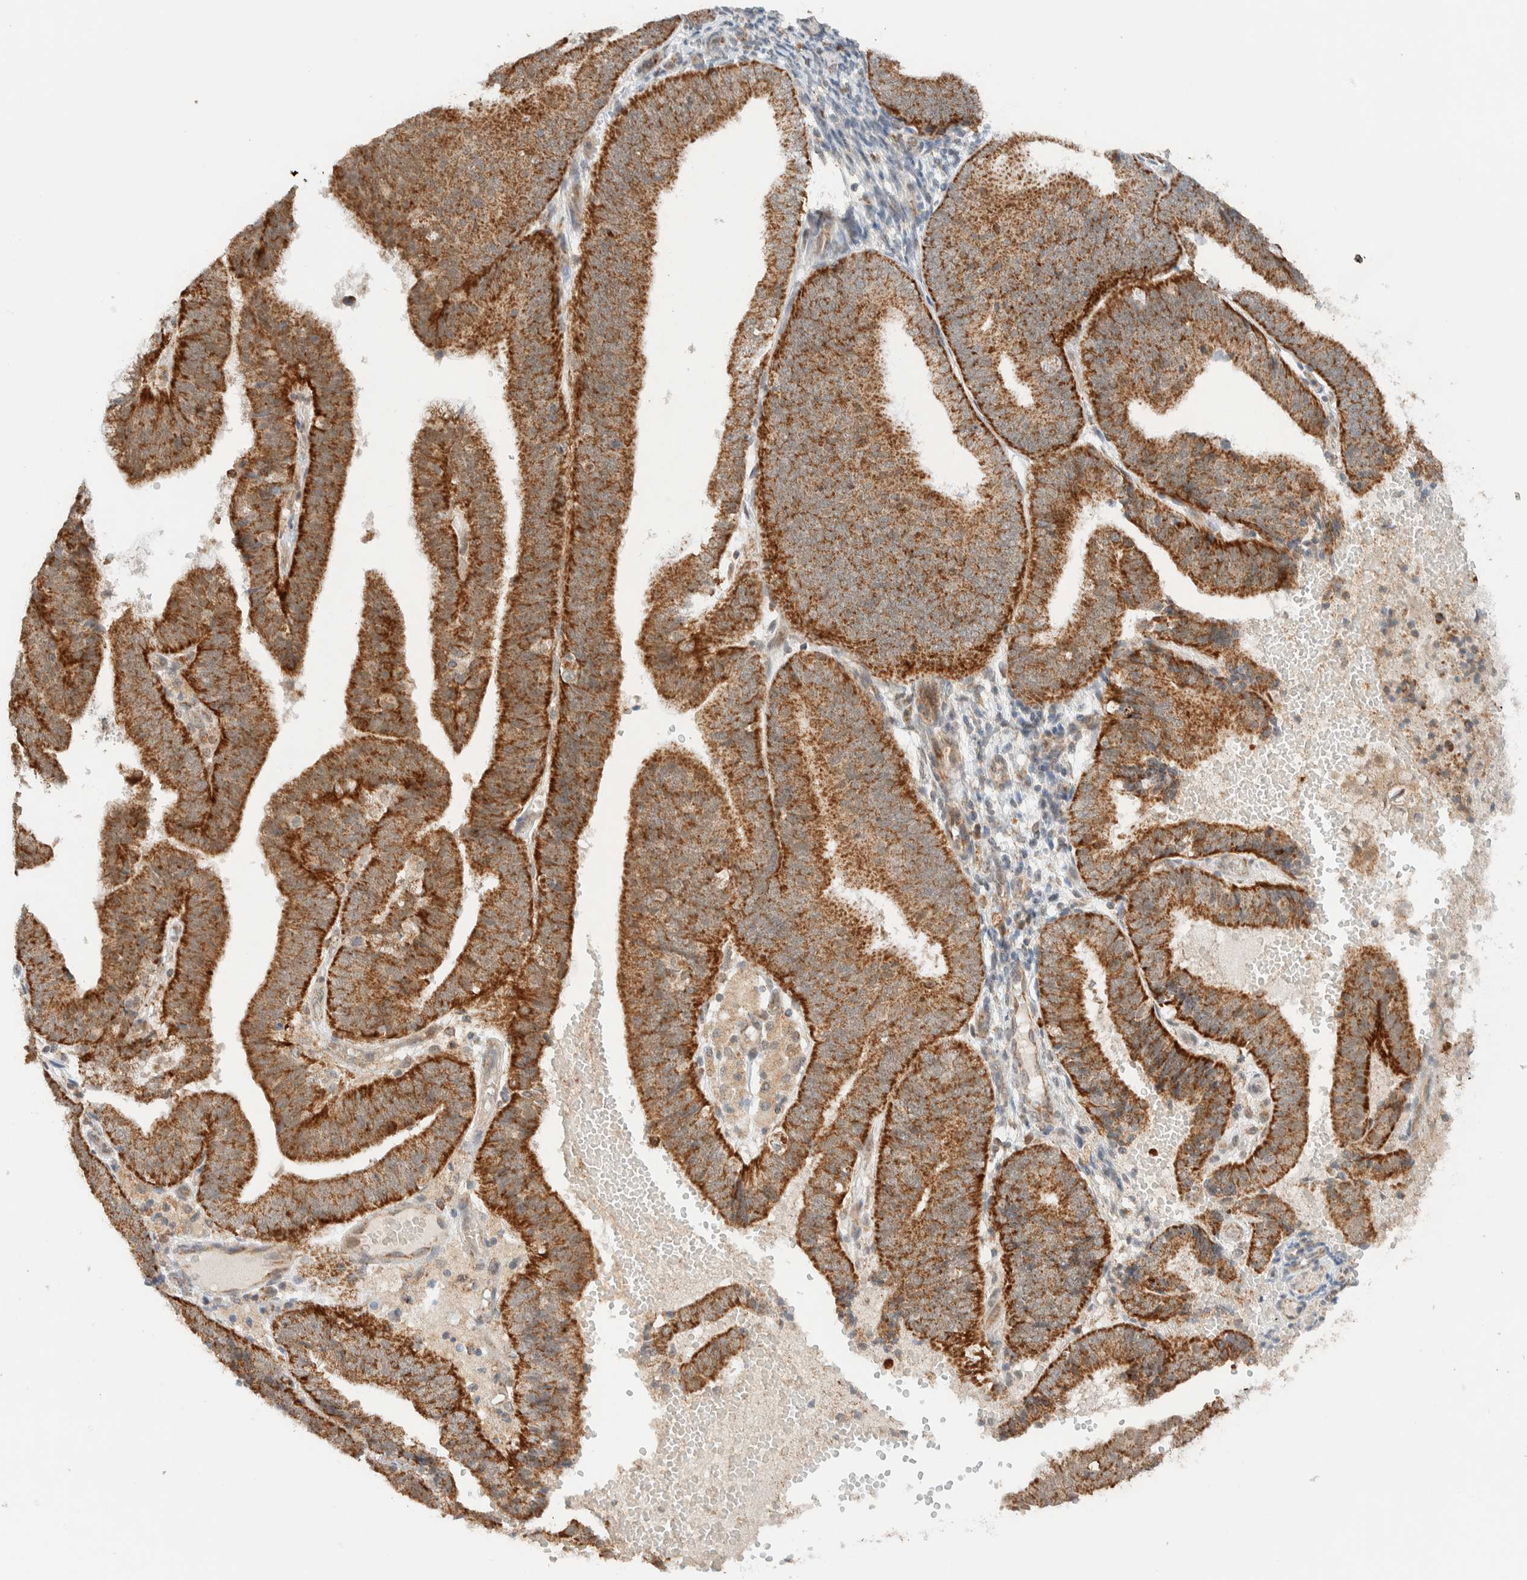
{"staining": {"intensity": "strong", "quantity": ">75%", "location": "cytoplasmic/membranous"}, "tissue": "endometrial cancer", "cell_type": "Tumor cells", "image_type": "cancer", "snomed": [{"axis": "morphology", "description": "Adenocarcinoma, NOS"}, {"axis": "topography", "description": "Endometrium"}], "caption": "The immunohistochemical stain highlights strong cytoplasmic/membranous staining in tumor cells of adenocarcinoma (endometrial) tissue.", "gene": "MRPL41", "patient": {"sex": "female", "age": 63}}